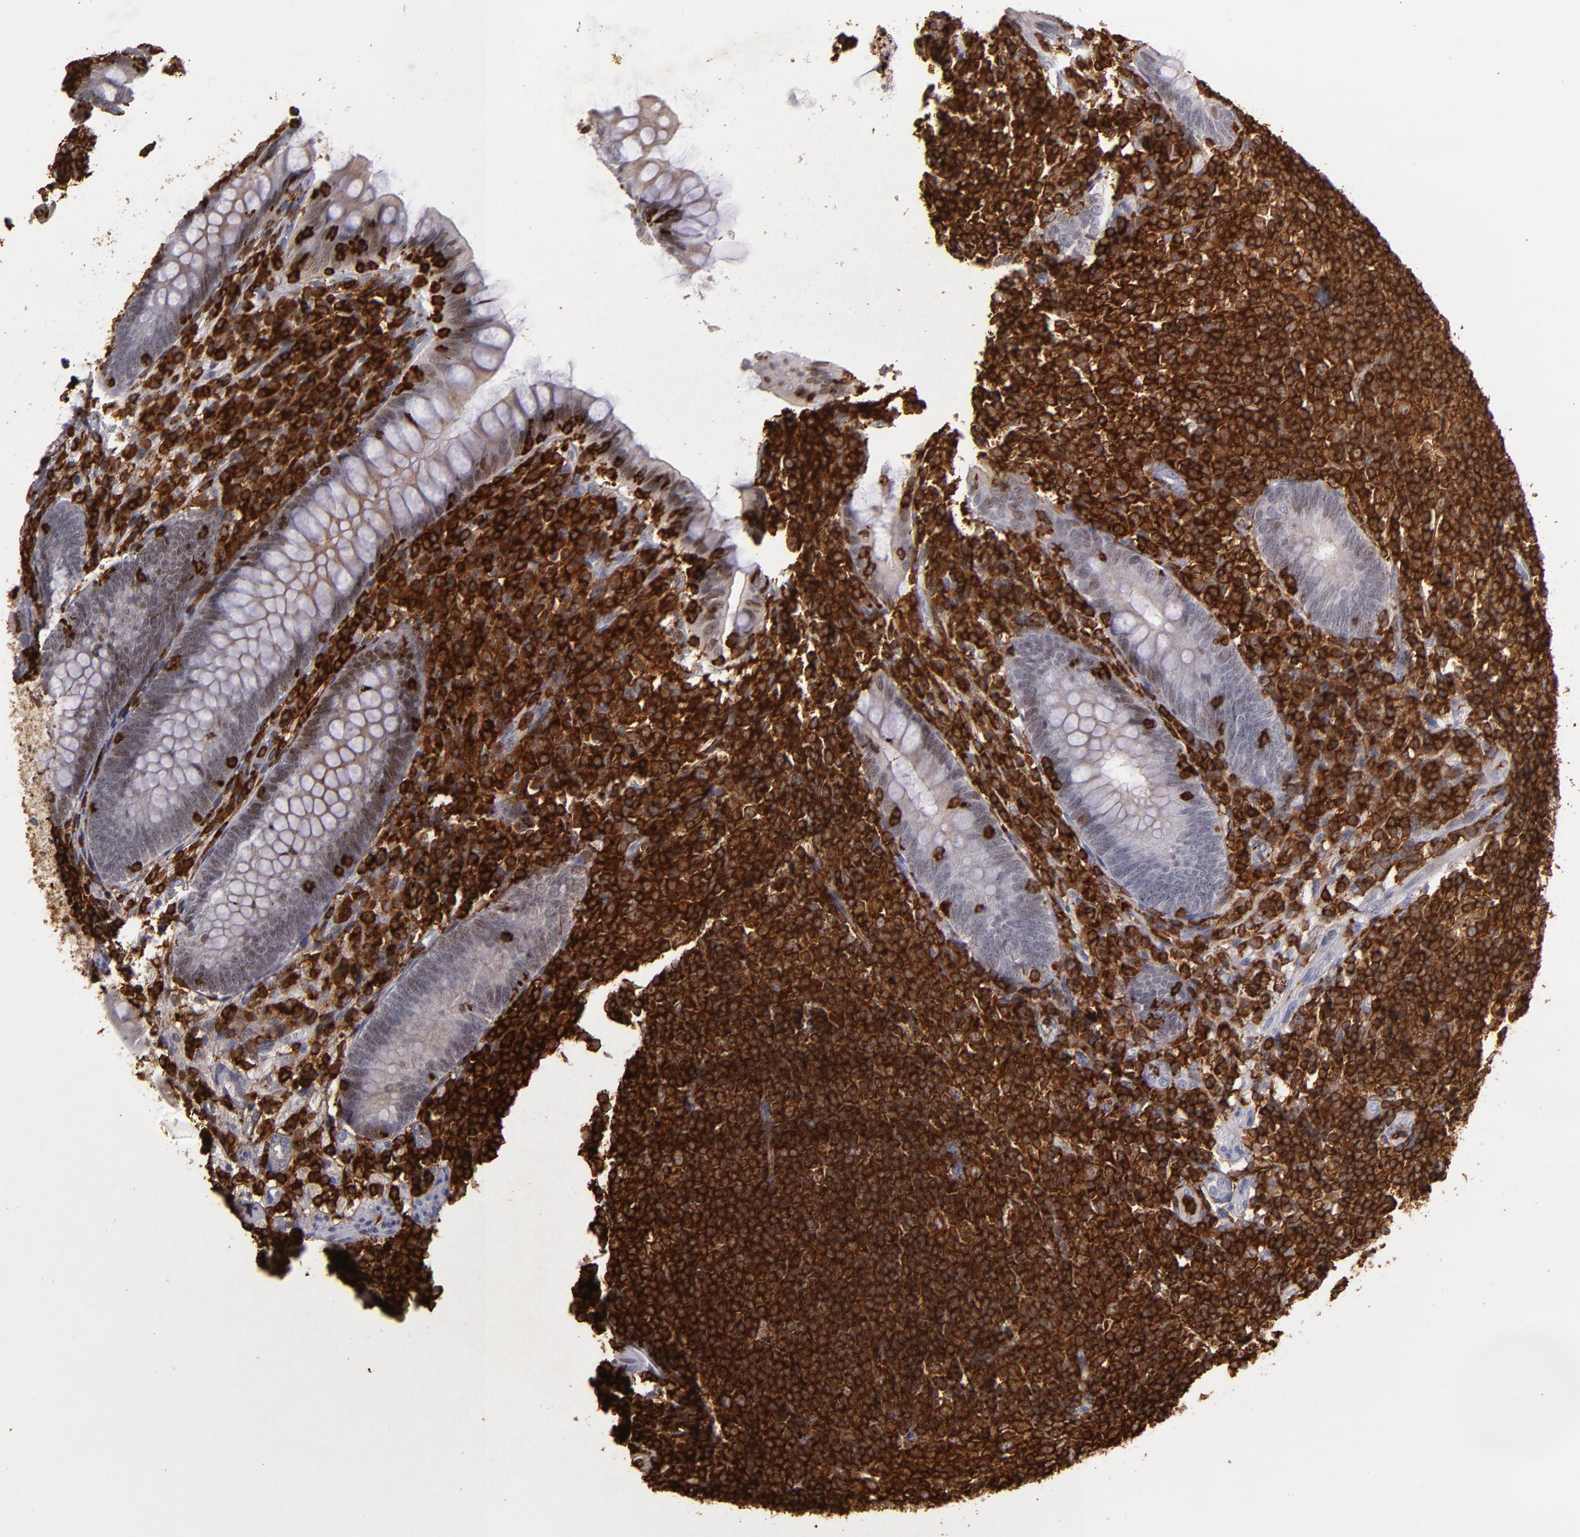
{"staining": {"intensity": "weak", "quantity": "<25%", "location": "nuclear"}, "tissue": "appendix", "cell_type": "Glandular cells", "image_type": "normal", "snomed": [{"axis": "morphology", "description": "Normal tissue, NOS"}, {"axis": "topography", "description": "Appendix"}], "caption": "There is no significant expression in glandular cells of appendix.", "gene": "WAS", "patient": {"sex": "female", "age": 66}}